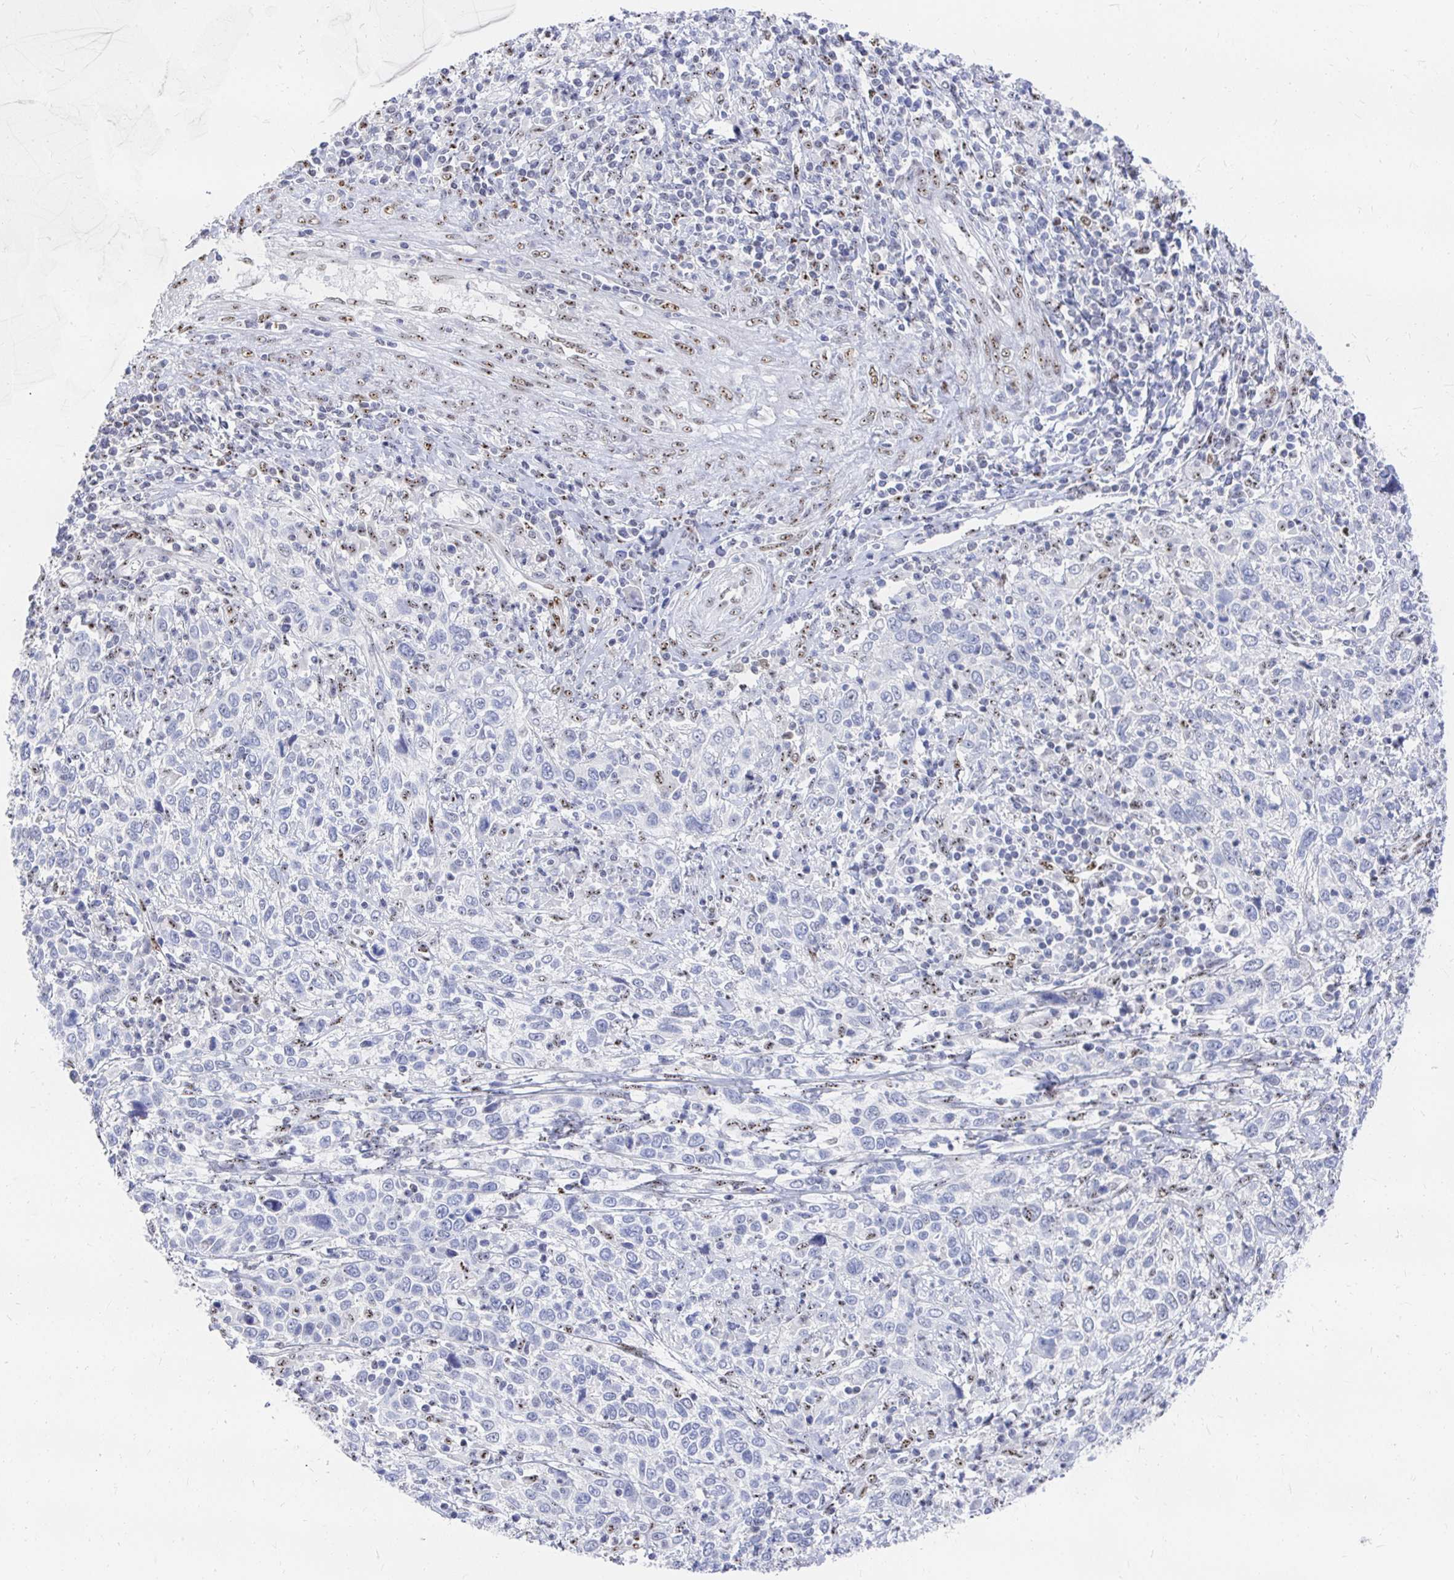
{"staining": {"intensity": "negative", "quantity": "none", "location": "none"}, "tissue": "cervical cancer", "cell_type": "Tumor cells", "image_type": "cancer", "snomed": [{"axis": "morphology", "description": "Squamous cell carcinoma, NOS"}, {"axis": "topography", "description": "Cervix"}], "caption": "DAB (3,3'-diaminobenzidine) immunohistochemical staining of cervical squamous cell carcinoma exhibits no significant positivity in tumor cells.", "gene": "CLIC3", "patient": {"sex": "female", "age": 46}}